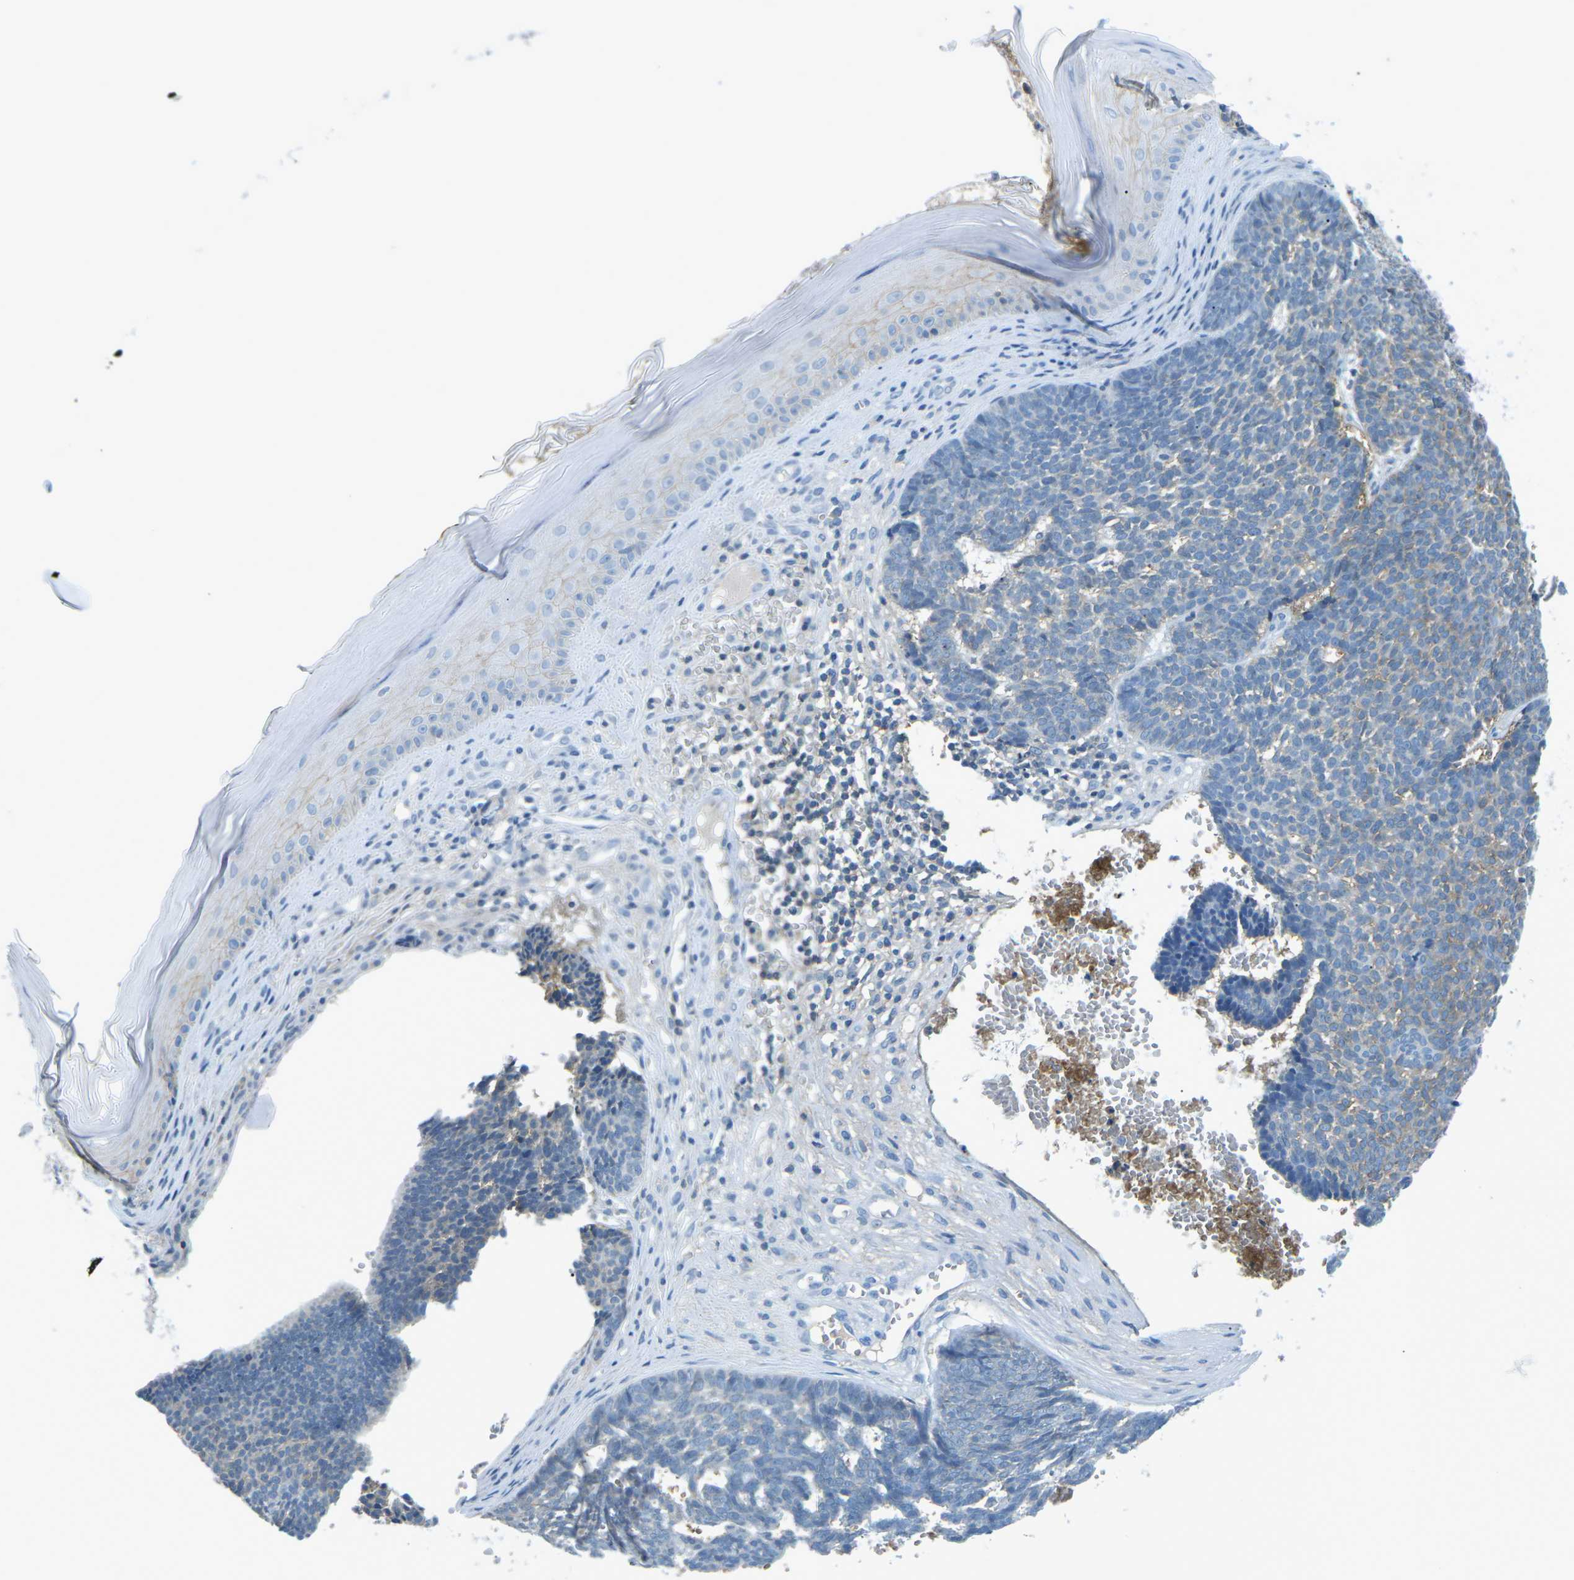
{"staining": {"intensity": "weak", "quantity": "25%-75%", "location": "cytoplasmic/membranous"}, "tissue": "skin cancer", "cell_type": "Tumor cells", "image_type": "cancer", "snomed": [{"axis": "morphology", "description": "Basal cell carcinoma"}, {"axis": "topography", "description": "Skin"}], "caption": "Protein expression by immunohistochemistry demonstrates weak cytoplasmic/membranous expression in about 25%-75% of tumor cells in basal cell carcinoma (skin).", "gene": "CD47", "patient": {"sex": "male", "age": 84}}